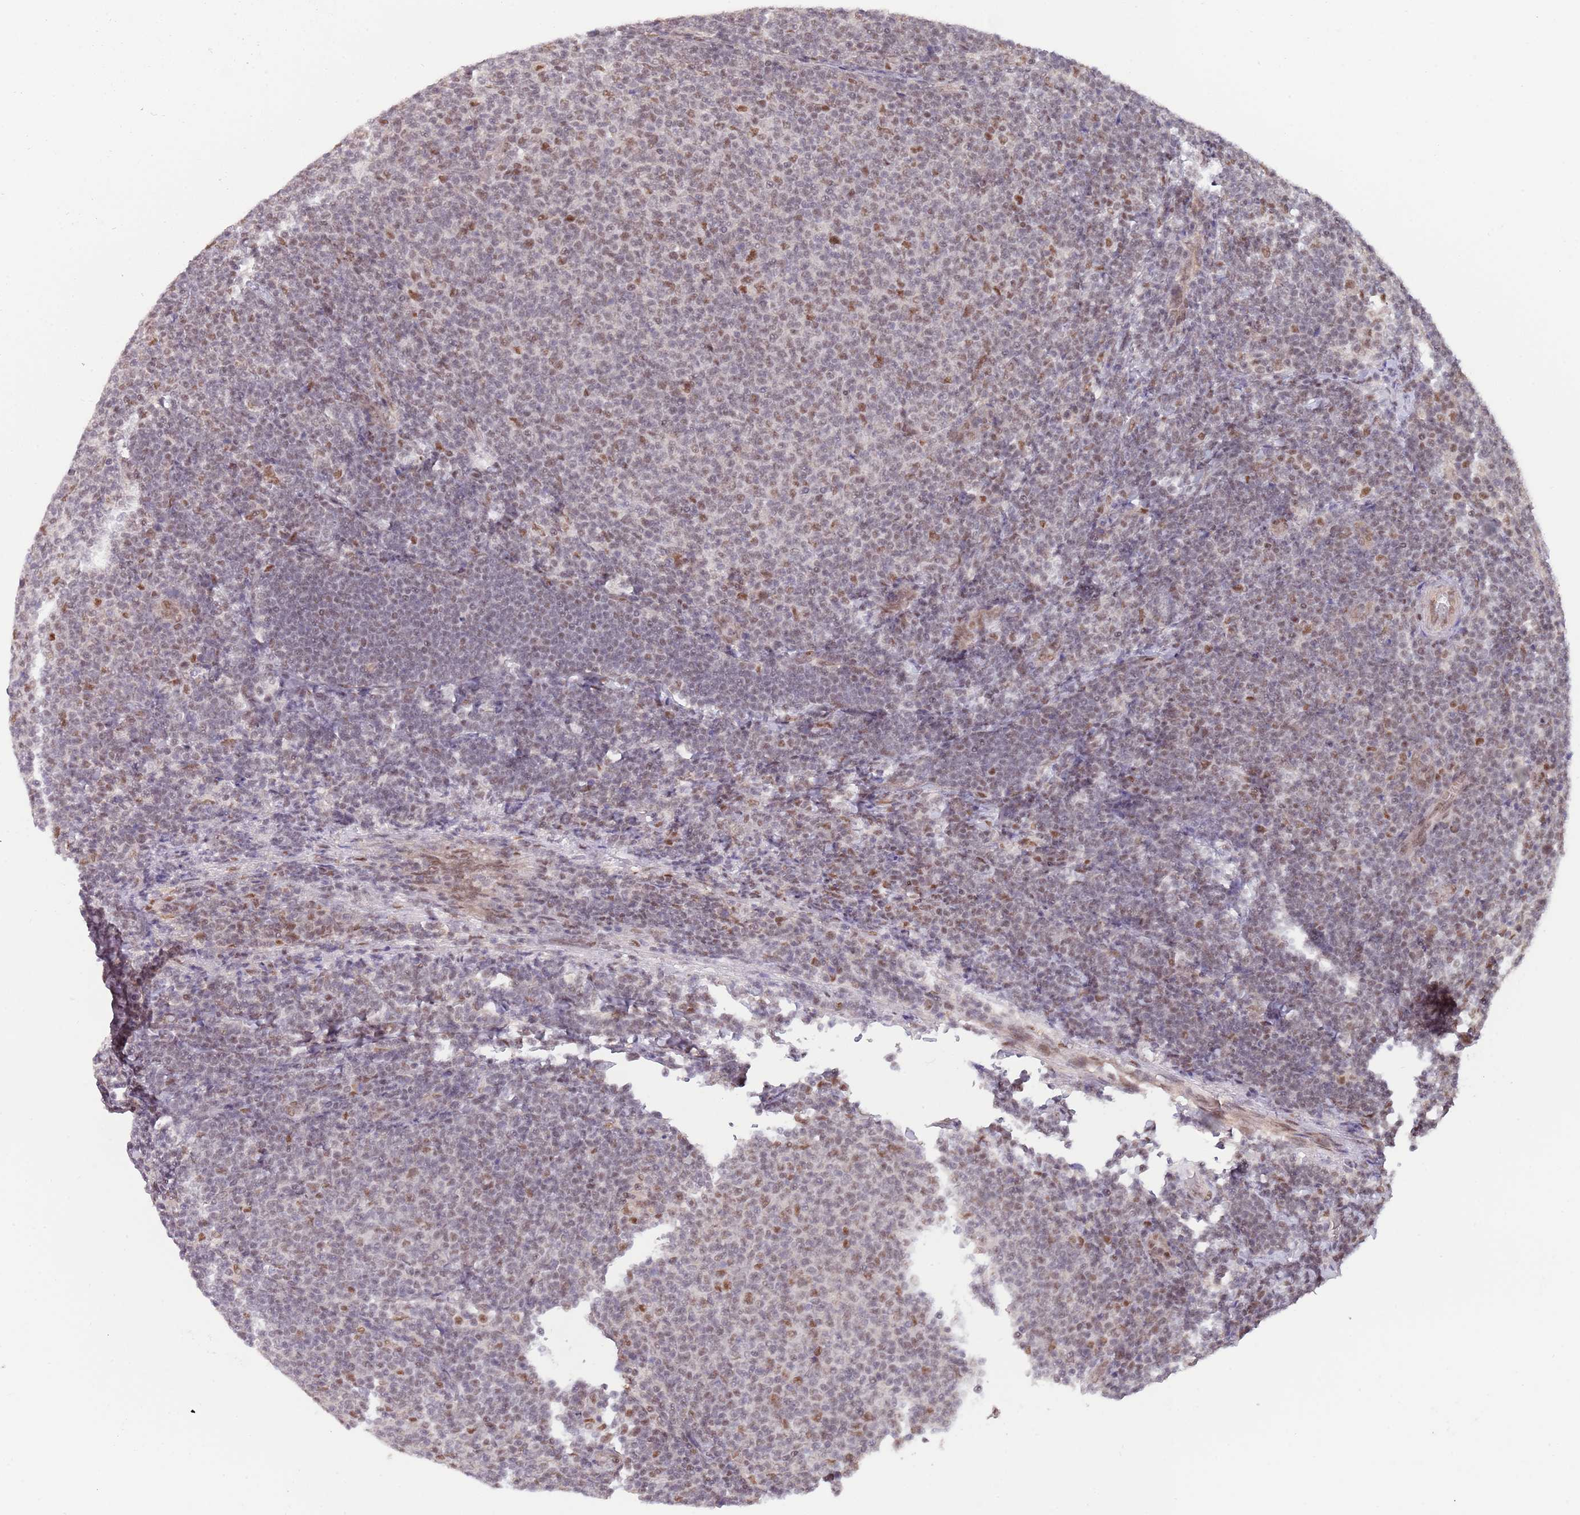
{"staining": {"intensity": "moderate", "quantity": "<25%", "location": "nuclear"}, "tissue": "lymphoma", "cell_type": "Tumor cells", "image_type": "cancer", "snomed": [{"axis": "morphology", "description": "Malignant lymphoma, non-Hodgkin's type, Low grade"}, {"axis": "topography", "description": "Lymph node"}], "caption": "Tumor cells reveal moderate nuclear expression in about <25% of cells in lymphoma. (DAB (3,3'-diaminobenzidine) IHC with brightfield microscopy, high magnification).", "gene": "ZBTB7A", "patient": {"sex": "male", "age": 66}}